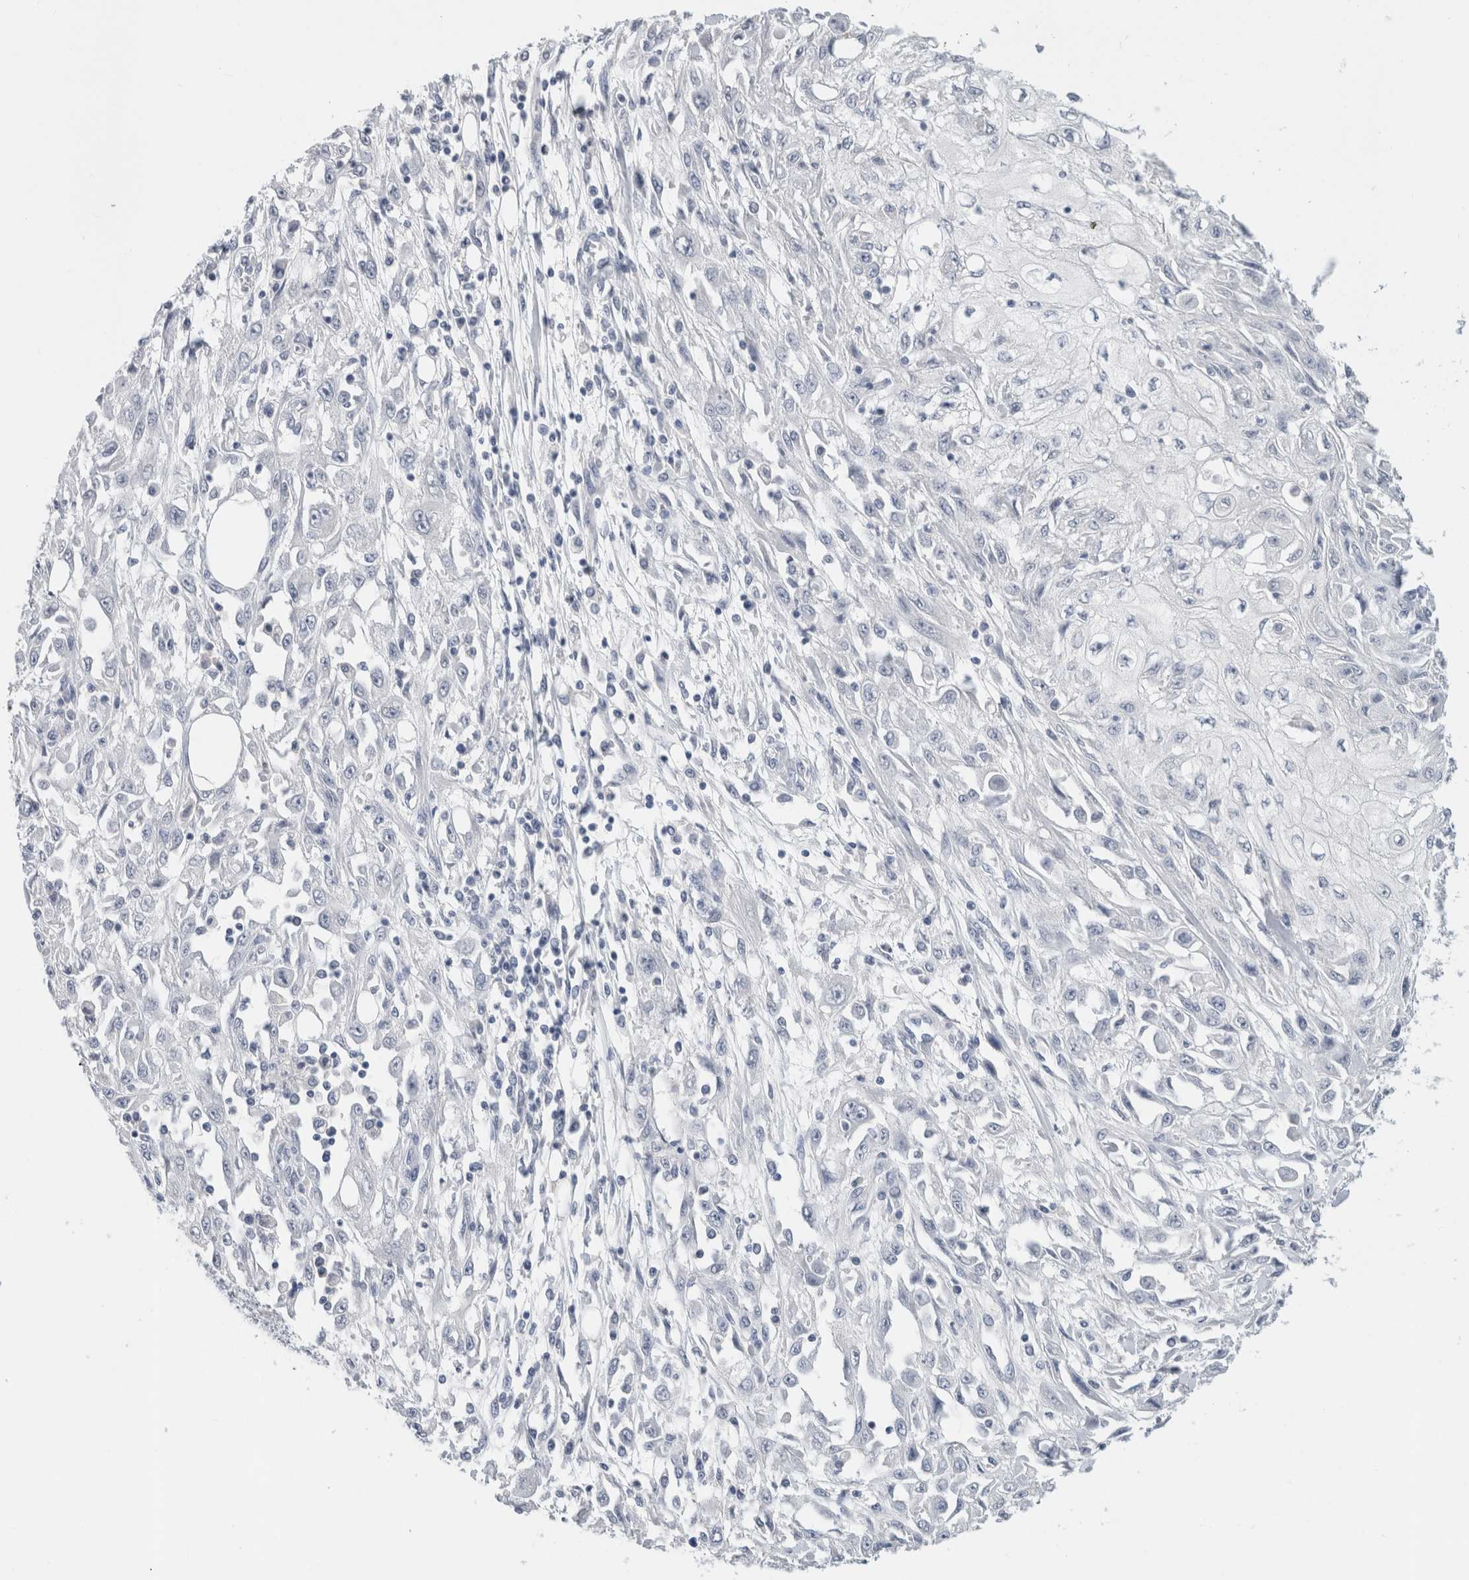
{"staining": {"intensity": "negative", "quantity": "none", "location": "none"}, "tissue": "skin cancer", "cell_type": "Tumor cells", "image_type": "cancer", "snomed": [{"axis": "morphology", "description": "Squamous cell carcinoma, NOS"}, {"axis": "morphology", "description": "Squamous cell carcinoma, metastatic, NOS"}, {"axis": "topography", "description": "Skin"}, {"axis": "topography", "description": "Lymph node"}], "caption": "High power microscopy micrograph of an IHC image of metastatic squamous cell carcinoma (skin), revealing no significant positivity in tumor cells. (Brightfield microscopy of DAB IHC at high magnification).", "gene": "BCAN", "patient": {"sex": "male", "age": 75}}